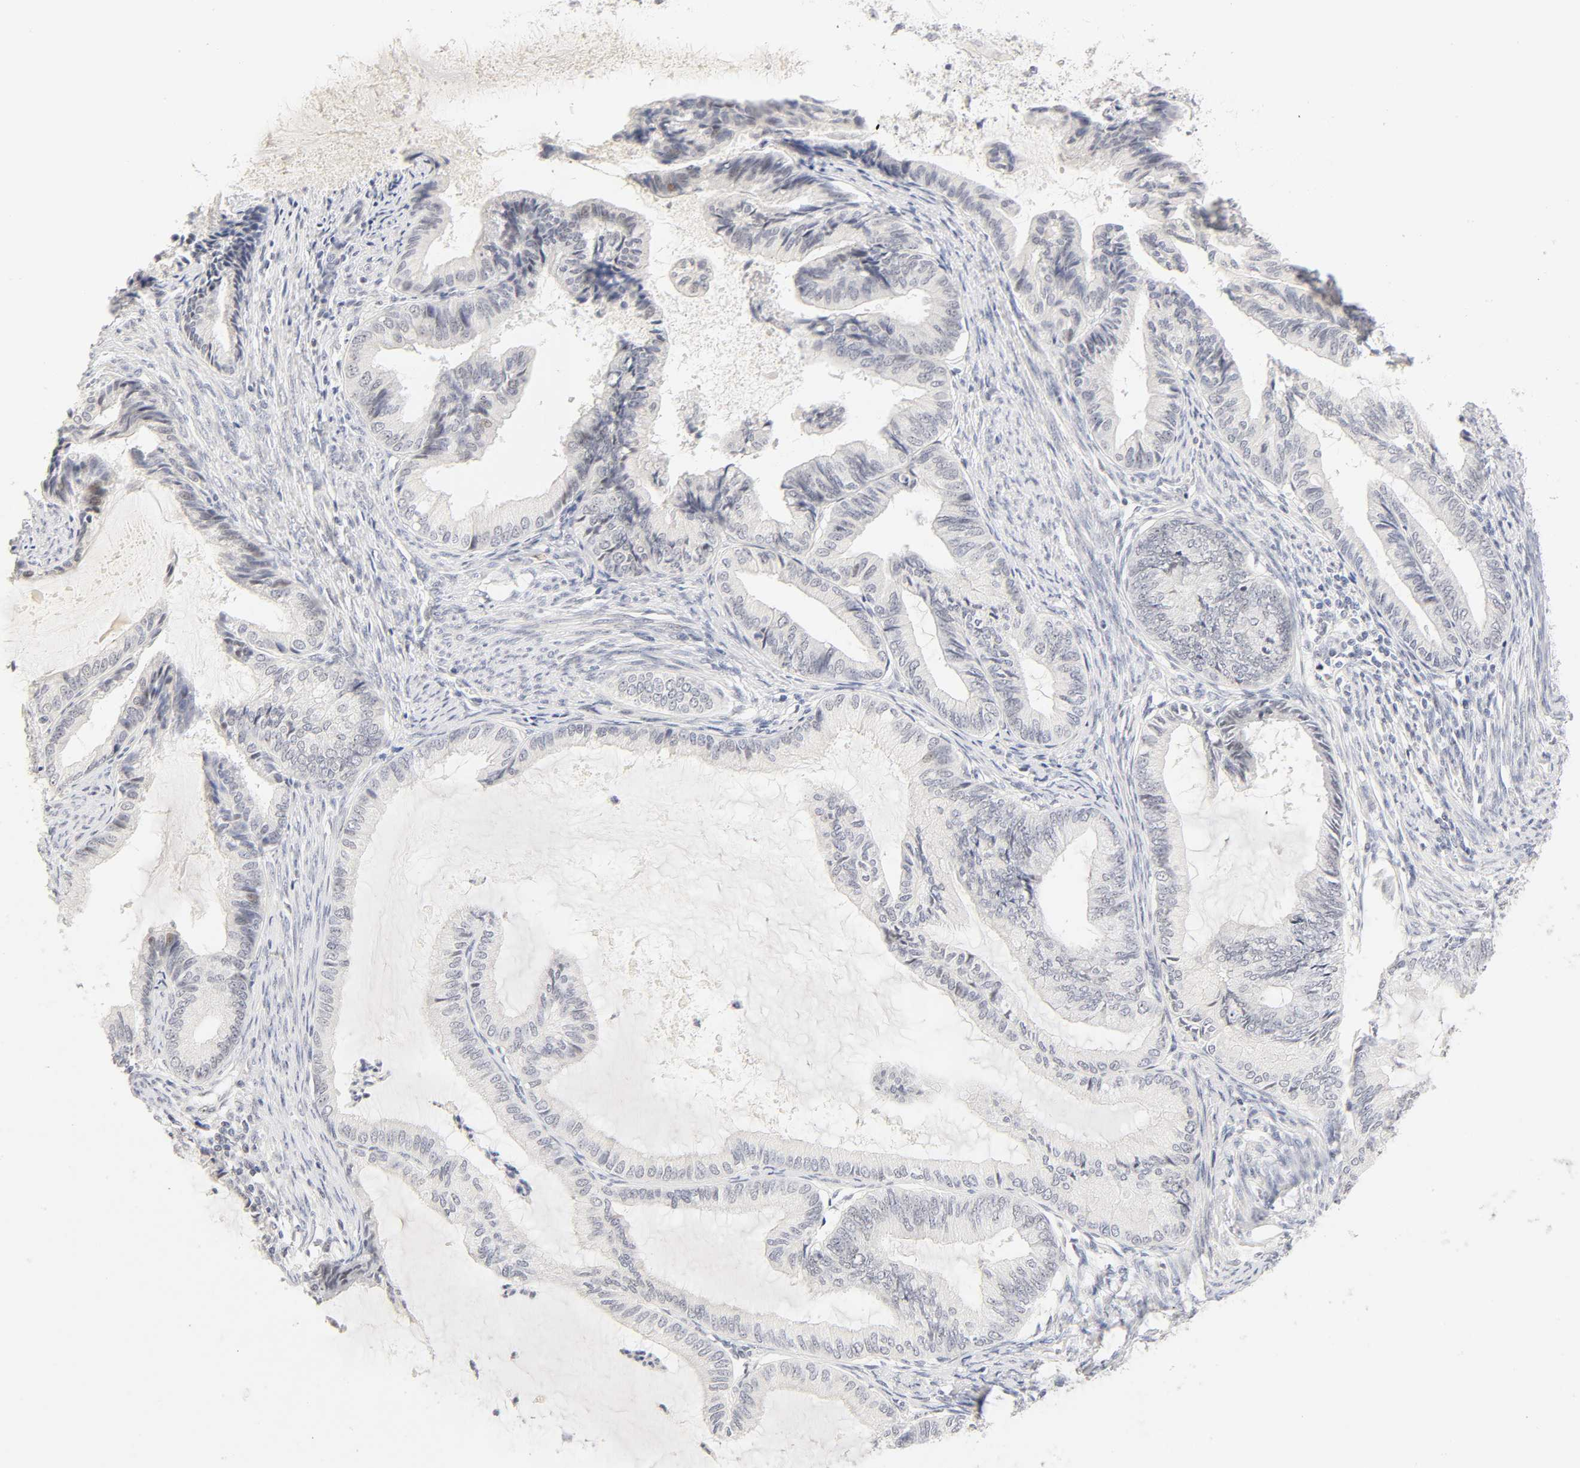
{"staining": {"intensity": "negative", "quantity": "none", "location": "none"}, "tissue": "endometrial cancer", "cell_type": "Tumor cells", "image_type": "cancer", "snomed": [{"axis": "morphology", "description": "Adenocarcinoma, NOS"}, {"axis": "topography", "description": "Endometrium"}], "caption": "The micrograph demonstrates no significant staining in tumor cells of adenocarcinoma (endometrial).", "gene": "MNAT1", "patient": {"sex": "female", "age": 86}}